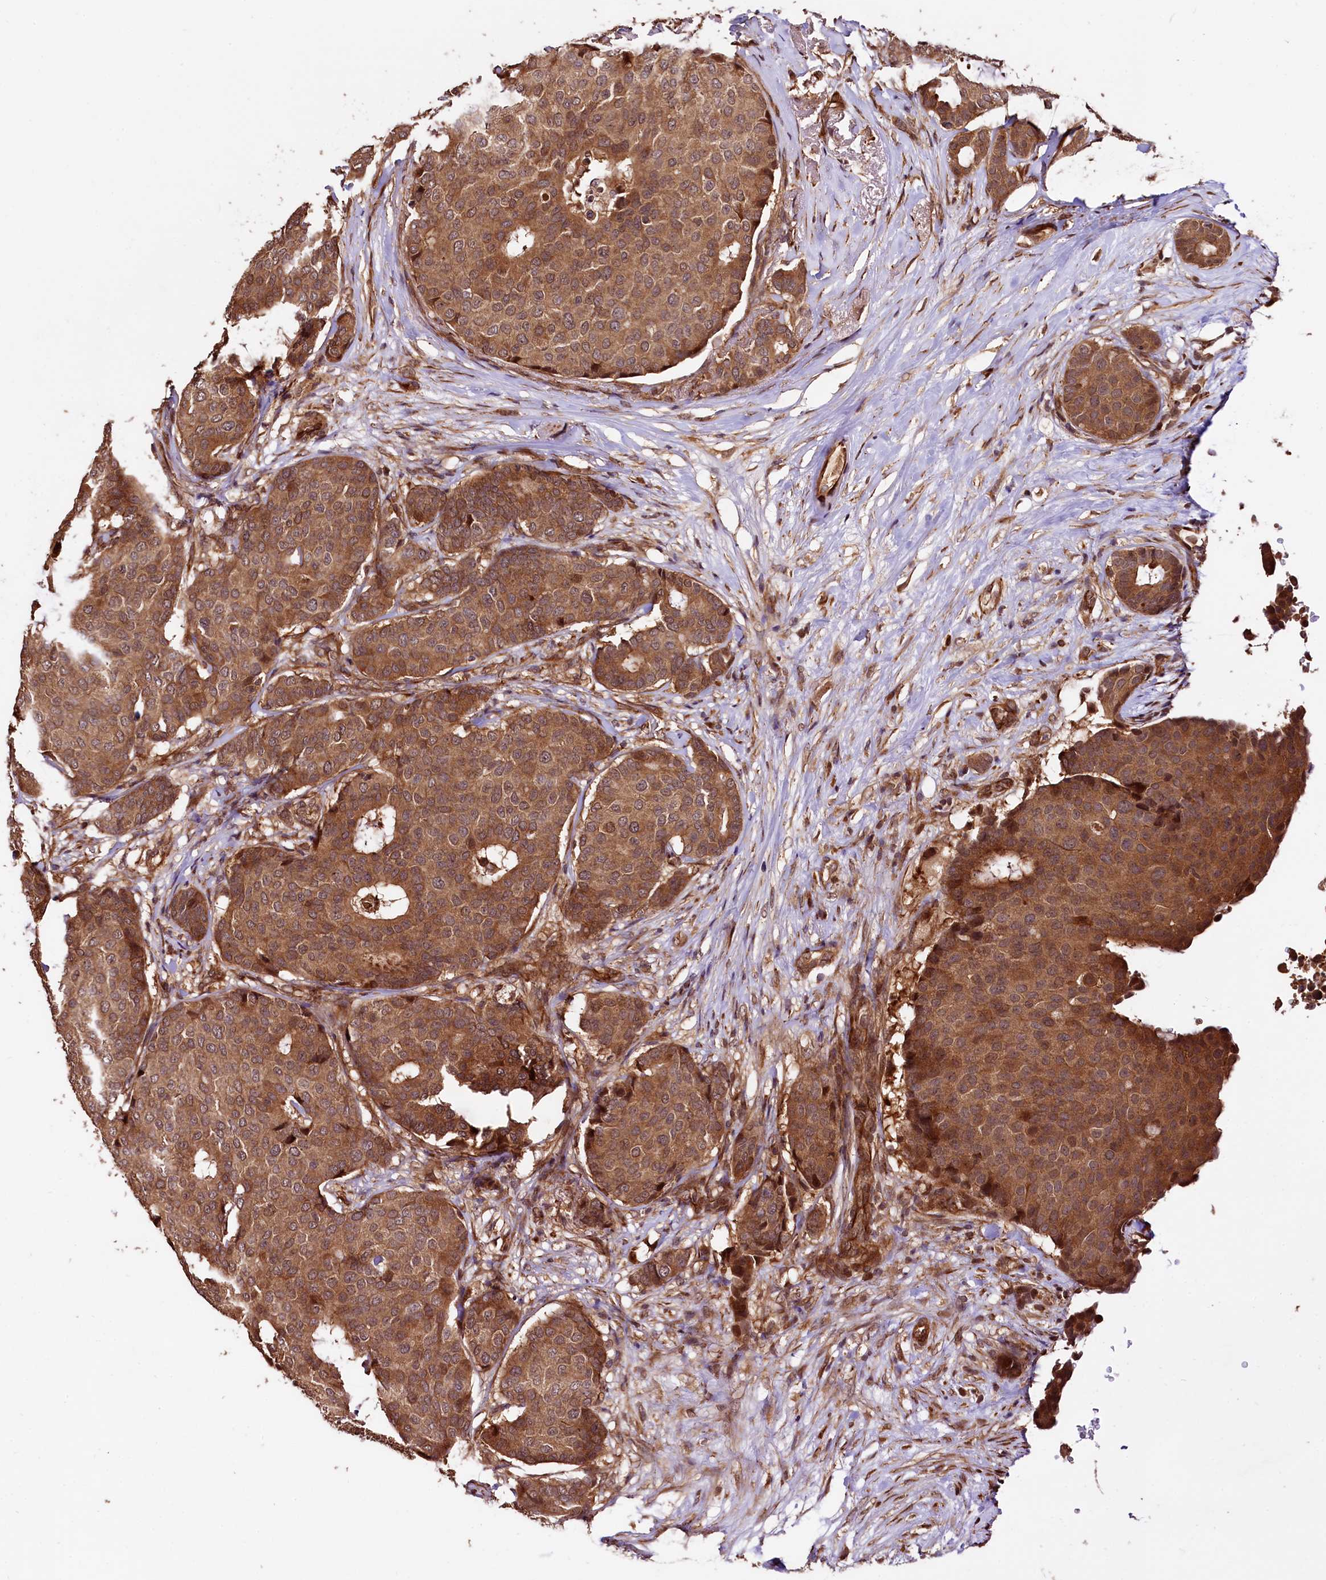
{"staining": {"intensity": "strong", "quantity": ">75%", "location": "cytoplasmic/membranous"}, "tissue": "breast cancer", "cell_type": "Tumor cells", "image_type": "cancer", "snomed": [{"axis": "morphology", "description": "Duct carcinoma"}, {"axis": "topography", "description": "Breast"}], "caption": "A high-resolution histopathology image shows IHC staining of invasive ductal carcinoma (breast), which reveals strong cytoplasmic/membranous positivity in approximately >75% of tumor cells. The staining was performed using DAB (3,3'-diaminobenzidine) to visualize the protein expression in brown, while the nuclei were stained in blue with hematoxylin (Magnification: 20x).", "gene": "TBCEL", "patient": {"sex": "female", "age": 75}}